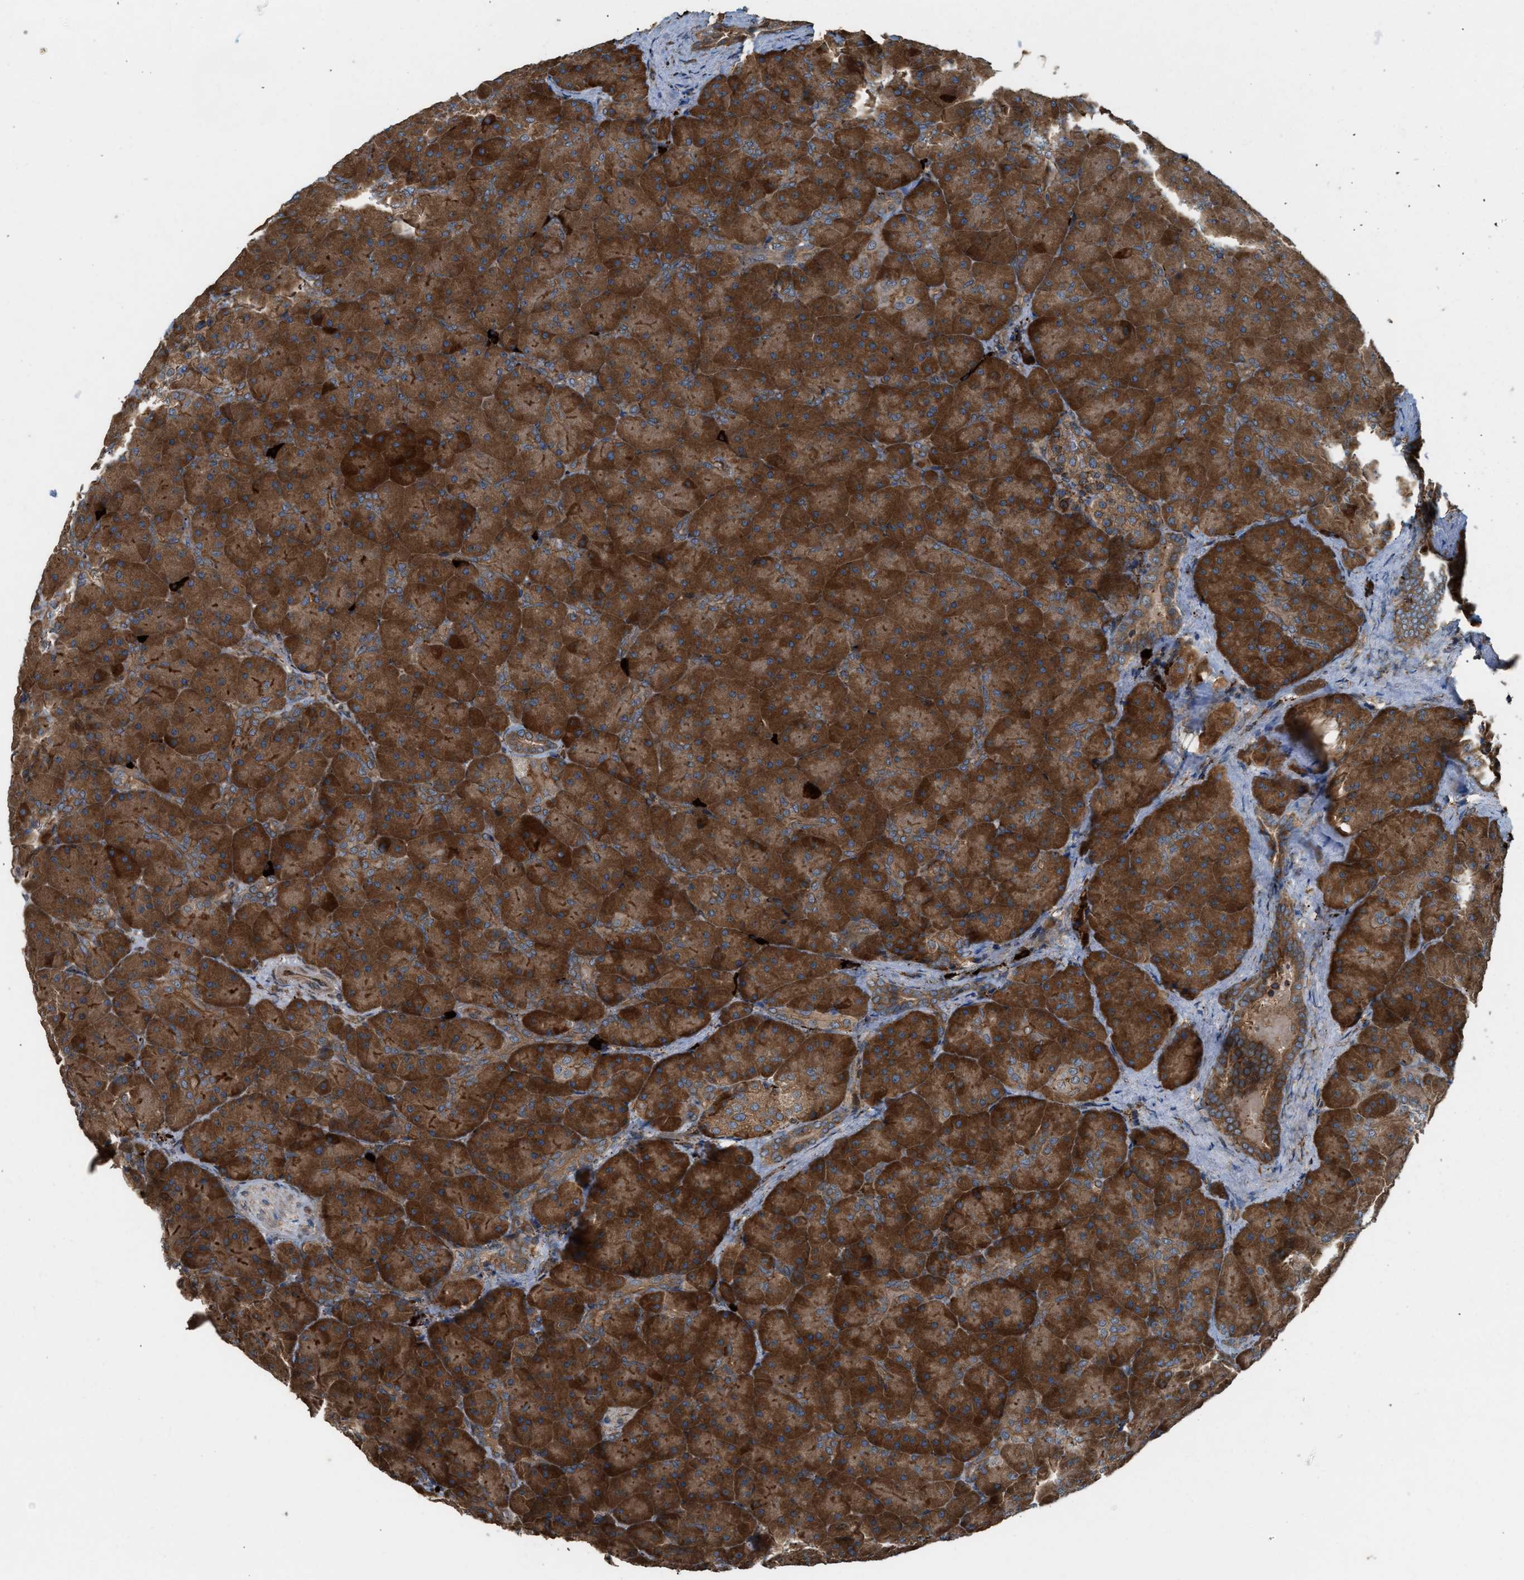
{"staining": {"intensity": "strong", "quantity": ">75%", "location": "cytoplasmic/membranous"}, "tissue": "pancreas", "cell_type": "Exocrine glandular cells", "image_type": "normal", "snomed": [{"axis": "morphology", "description": "Normal tissue, NOS"}, {"axis": "topography", "description": "Pancreas"}], "caption": "Immunohistochemical staining of benign pancreas displays strong cytoplasmic/membranous protein staining in about >75% of exocrine glandular cells.", "gene": "BAIAP2L1", "patient": {"sex": "male", "age": 66}}